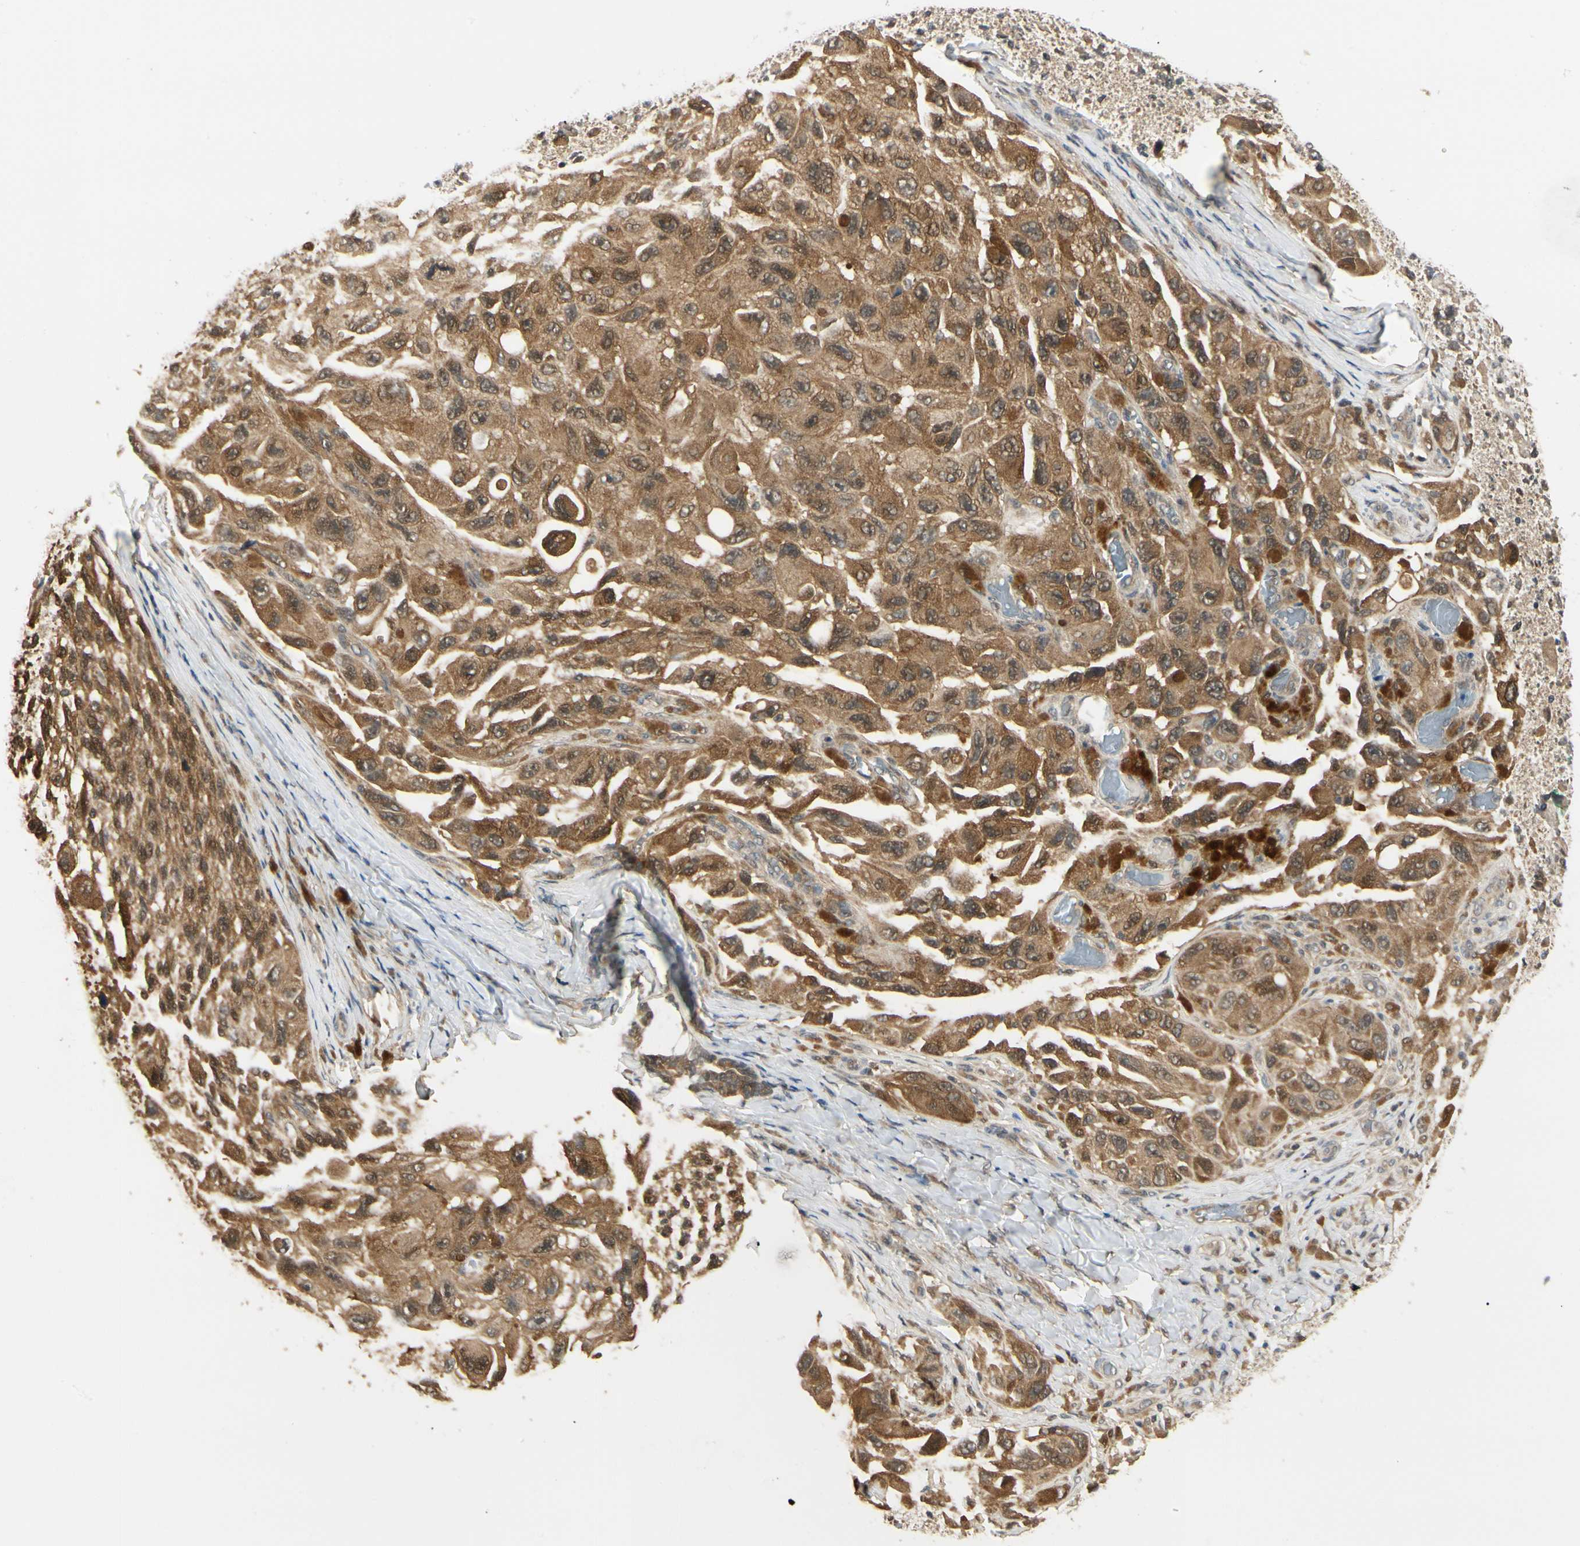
{"staining": {"intensity": "strong", "quantity": ">75%", "location": "cytoplasmic/membranous,nuclear"}, "tissue": "melanoma", "cell_type": "Tumor cells", "image_type": "cancer", "snomed": [{"axis": "morphology", "description": "Malignant melanoma, NOS"}, {"axis": "topography", "description": "Skin"}], "caption": "Tumor cells display strong cytoplasmic/membranous and nuclear expression in approximately >75% of cells in malignant melanoma.", "gene": "UBE2Z", "patient": {"sex": "female", "age": 73}}